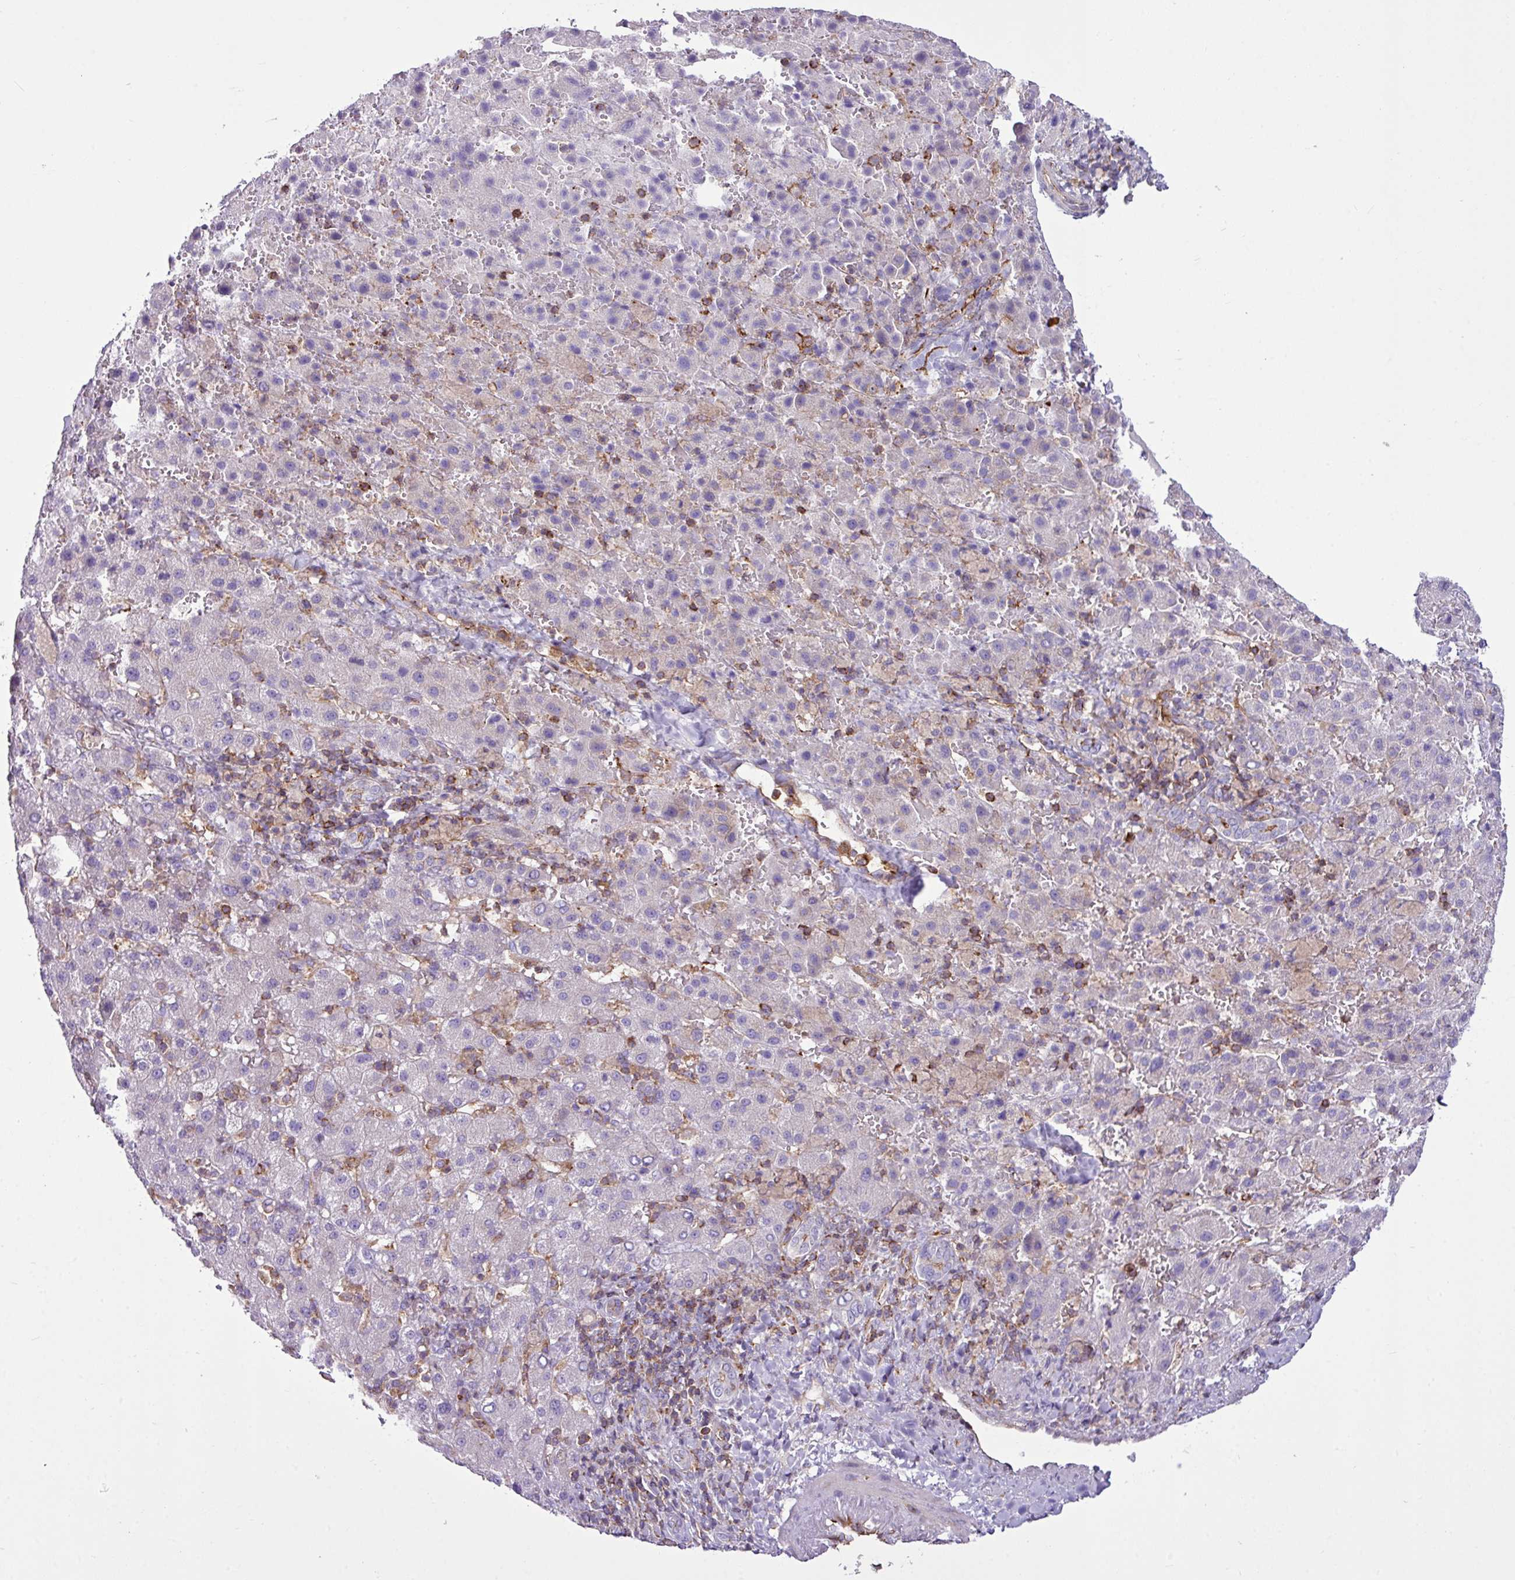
{"staining": {"intensity": "negative", "quantity": "none", "location": "none"}, "tissue": "liver cancer", "cell_type": "Tumor cells", "image_type": "cancer", "snomed": [{"axis": "morphology", "description": "Carcinoma, Hepatocellular, NOS"}, {"axis": "topography", "description": "Liver"}], "caption": "This photomicrograph is of hepatocellular carcinoma (liver) stained with IHC to label a protein in brown with the nuclei are counter-stained blue. There is no staining in tumor cells. Nuclei are stained in blue.", "gene": "EME2", "patient": {"sex": "female", "age": 58}}